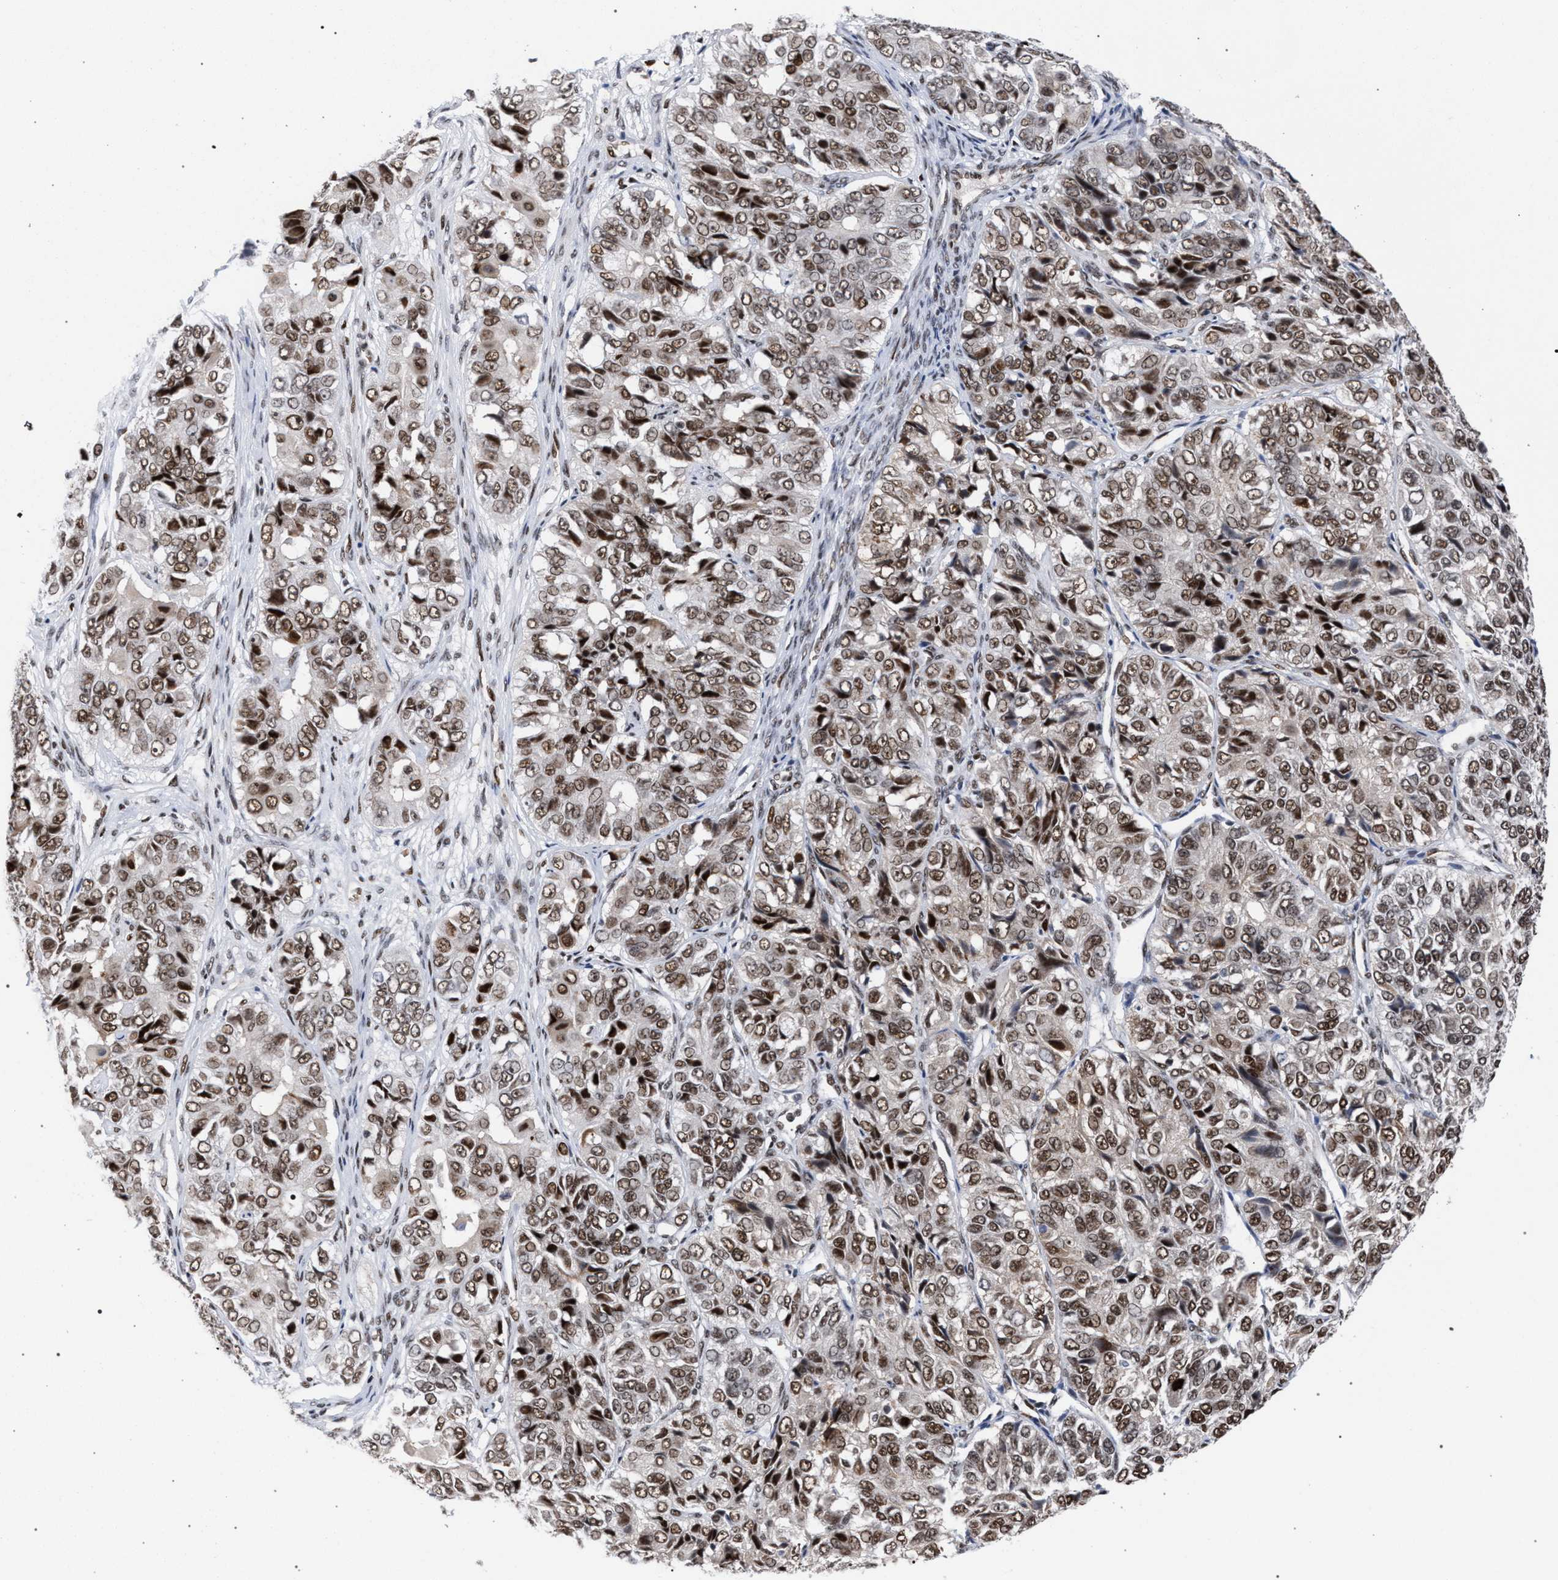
{"staining": {"intensity": "moderate", "quantity": ">75%", "location": "nuclear"}, "tissue": "ovarian cancer", "cell_type": "Tumor cells", "image_type": "cancer", "snomed": [{"axis": "morphology", "description": "Carcinoma, endometroid"}, {"axis": "topography", "description": "Ovary"}], "caption": "Immunohistochemical staining of ovarian cancer displays moderate nuclear protein staining in approximately >75% of tumor cells.", "gene": "SCAF4", "patient": {"sex": "female", "age": 51}}